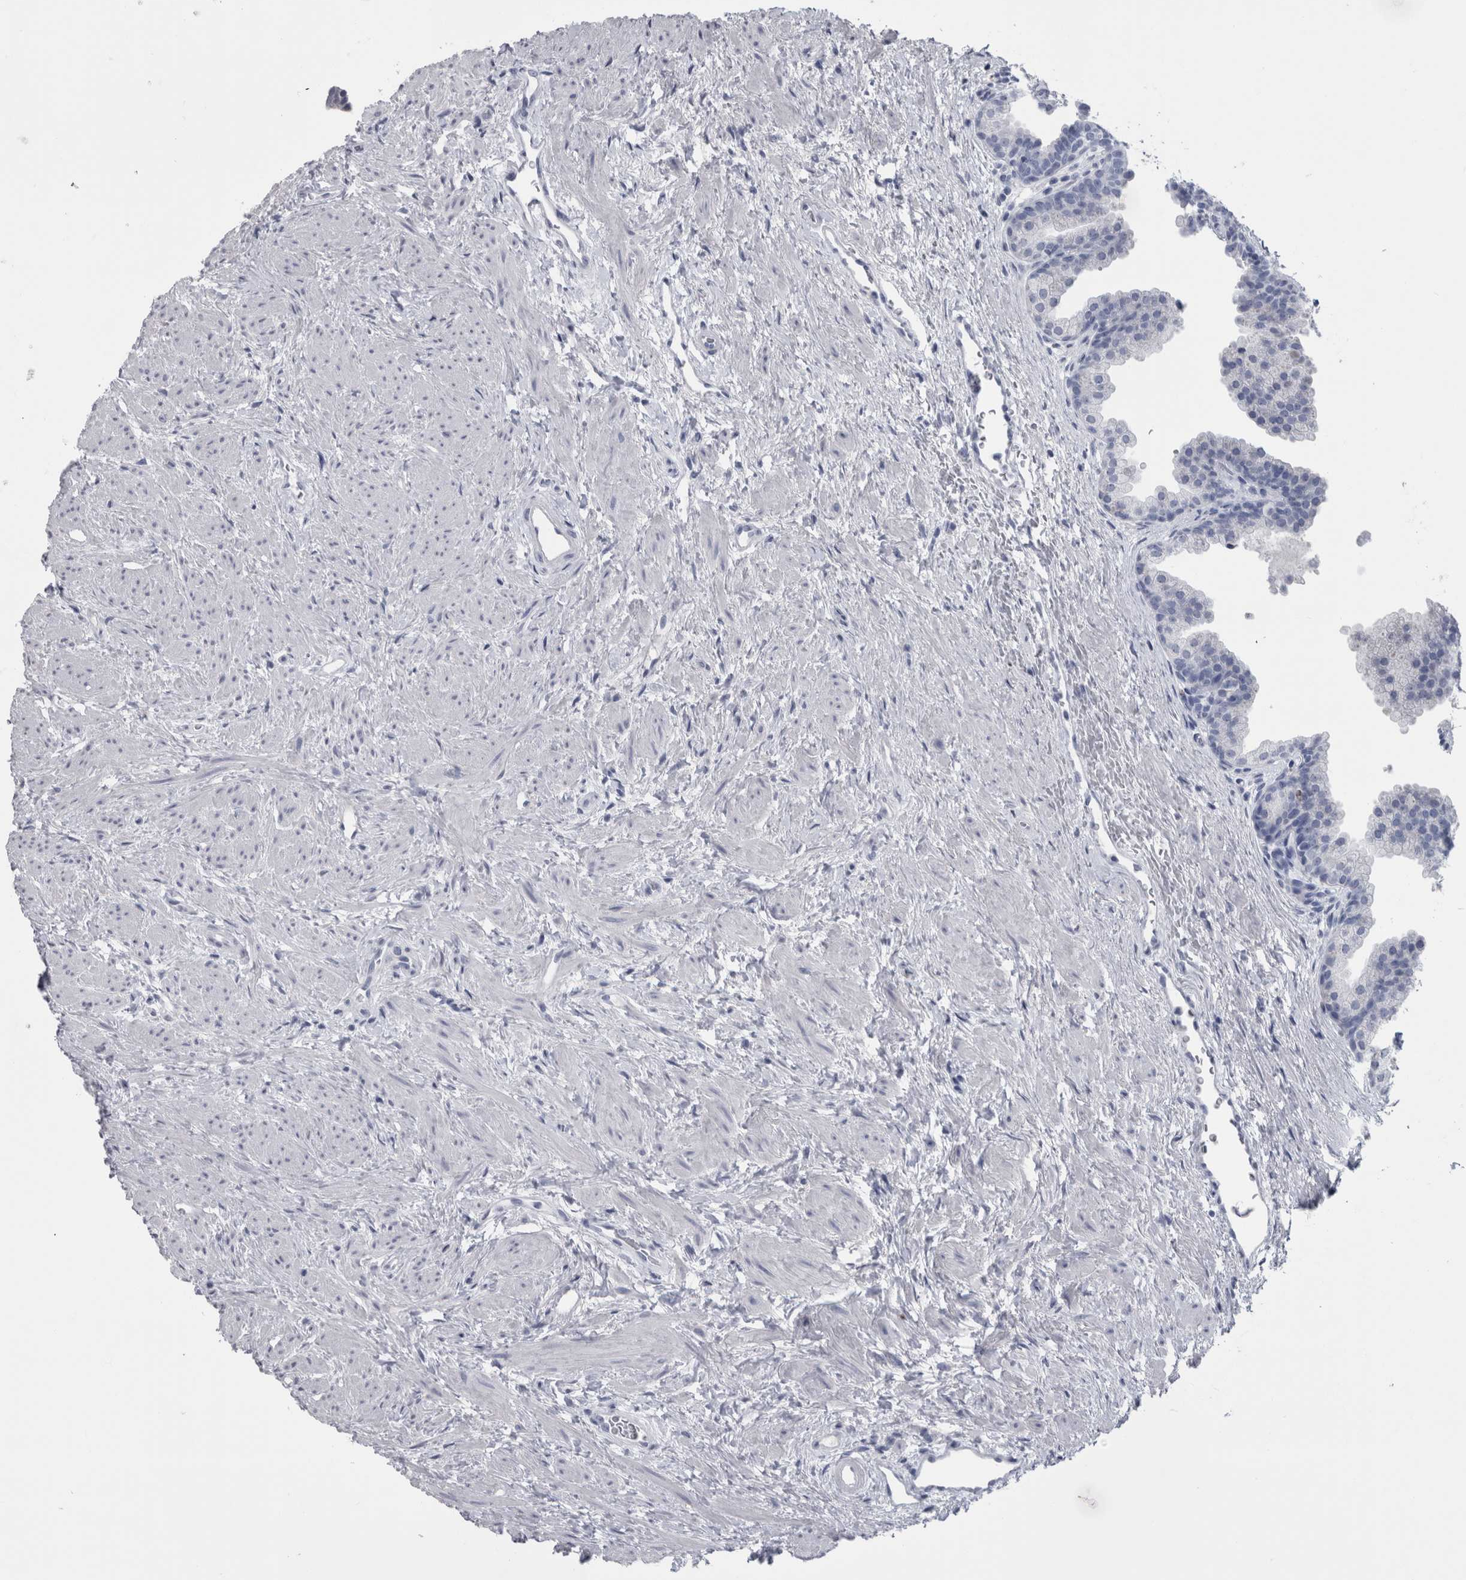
{"staining": {"intensity": "negative", "quantity": "none", "location": "none"}, "tissue": "prostate", "cell_type": "Glandular cells", "image_type": "normal", "snomed": [{"axis": "morphology", "description": "Normal tissue, NOS"}, {"axis": "topography", "description": "Prostate"}], "caption": "High power microscopy image of an IHC micrograph of normal prostate, revealing no significant positivity in glandular cells. (DAB IHC, high magnification).", "gene": "PTH", "patient": {"sex": "male", "age": 48}}